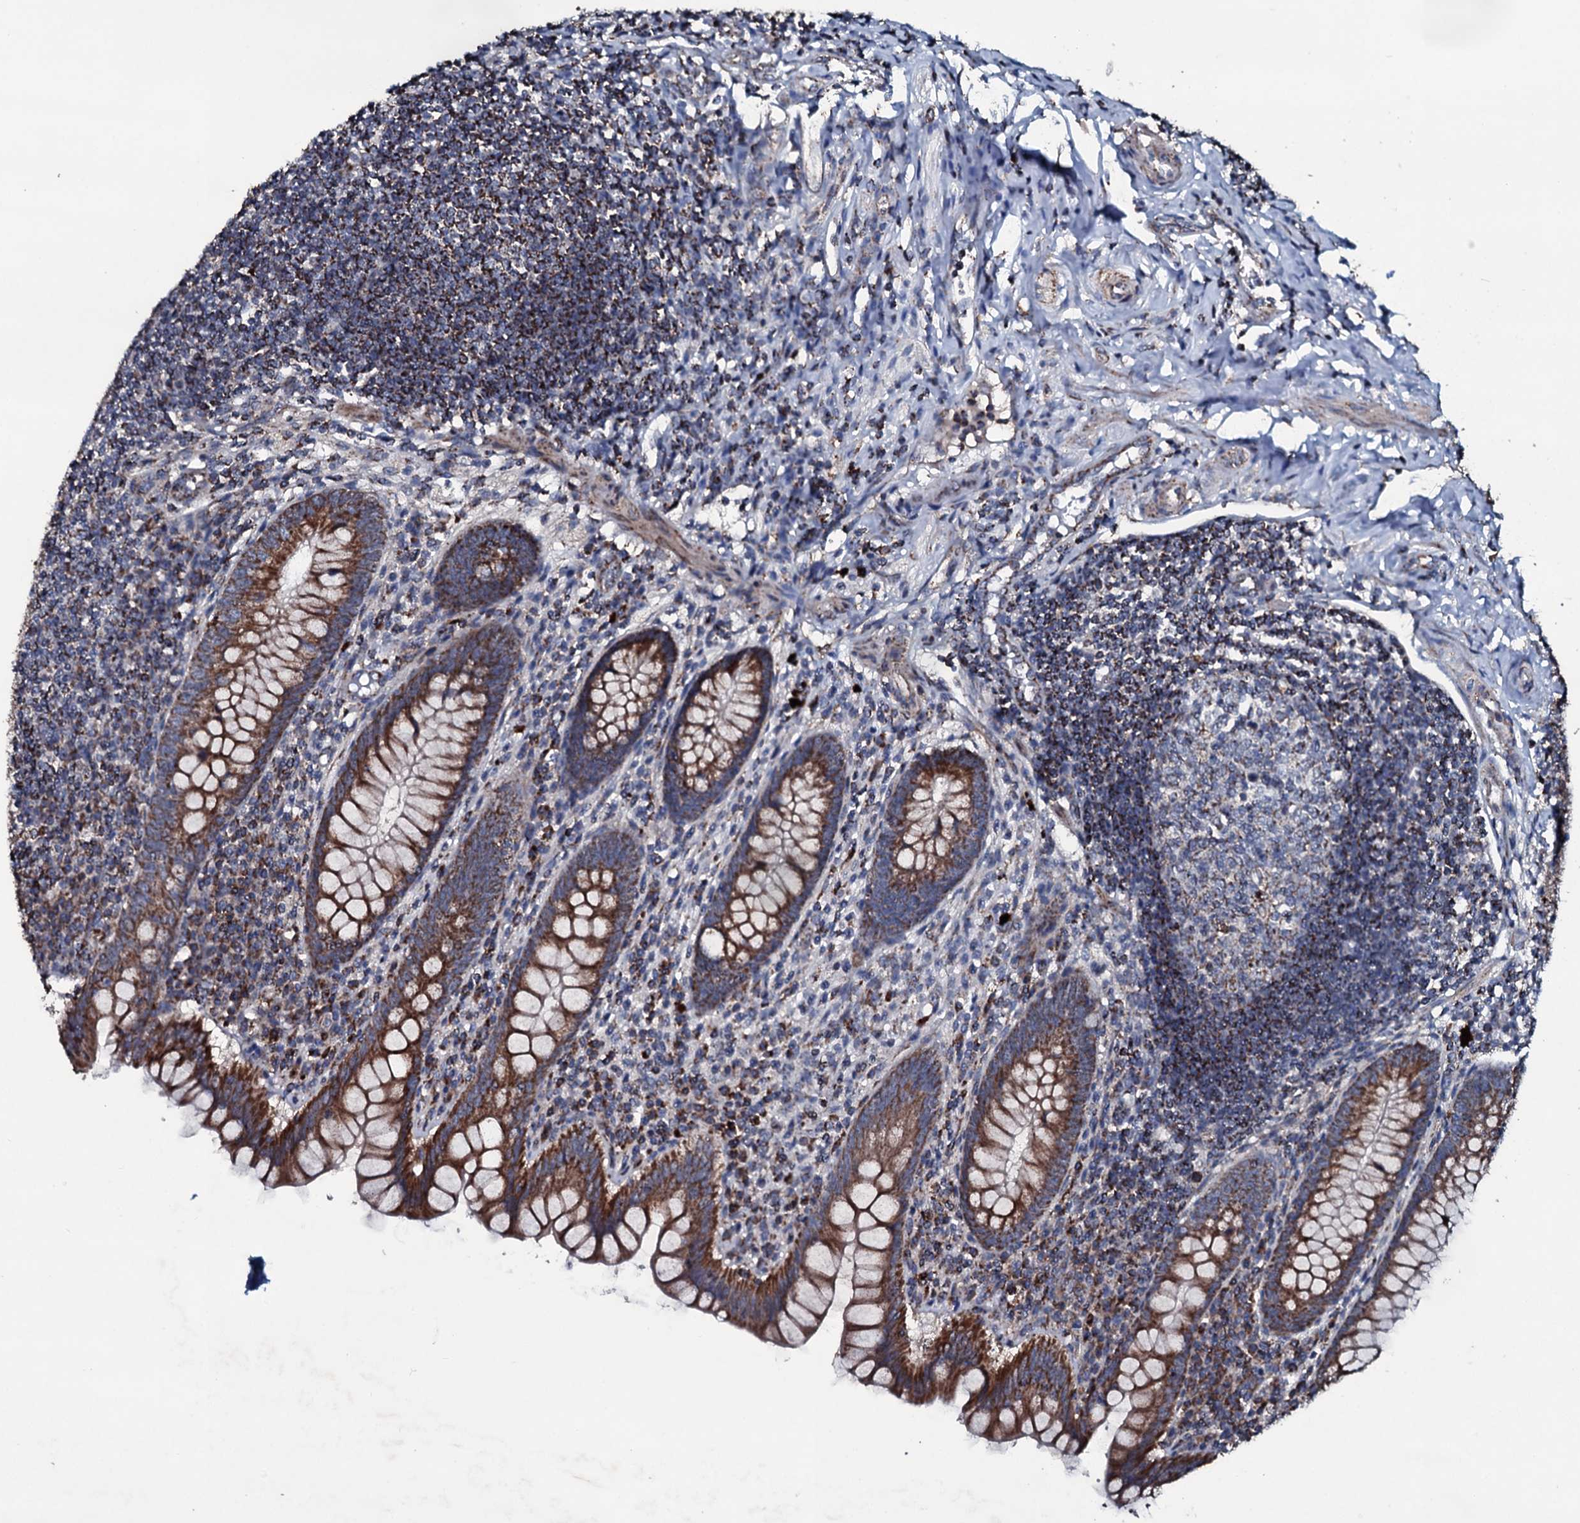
{"staining": {"intensity": "strong", "quantity": ">75%", "location": "cytoplasmic/membranous"}, "tissue": "appendix", "cell_type": "Glandular cells", "image_type": "normal", "snomed": [{"axis": "morphology", "description": "Normal tissue, NOS"}, {"axis": "topography", "description": "Appendix"}], "caption": "Immunohistochemical staining of unremarkable human appendix demonstrates strong cytoplasmic/membranous protein staining in about >75% of glandular cells.", "gene": "DYNC2I2", "patient": {"sex": "female", "age": 33}}